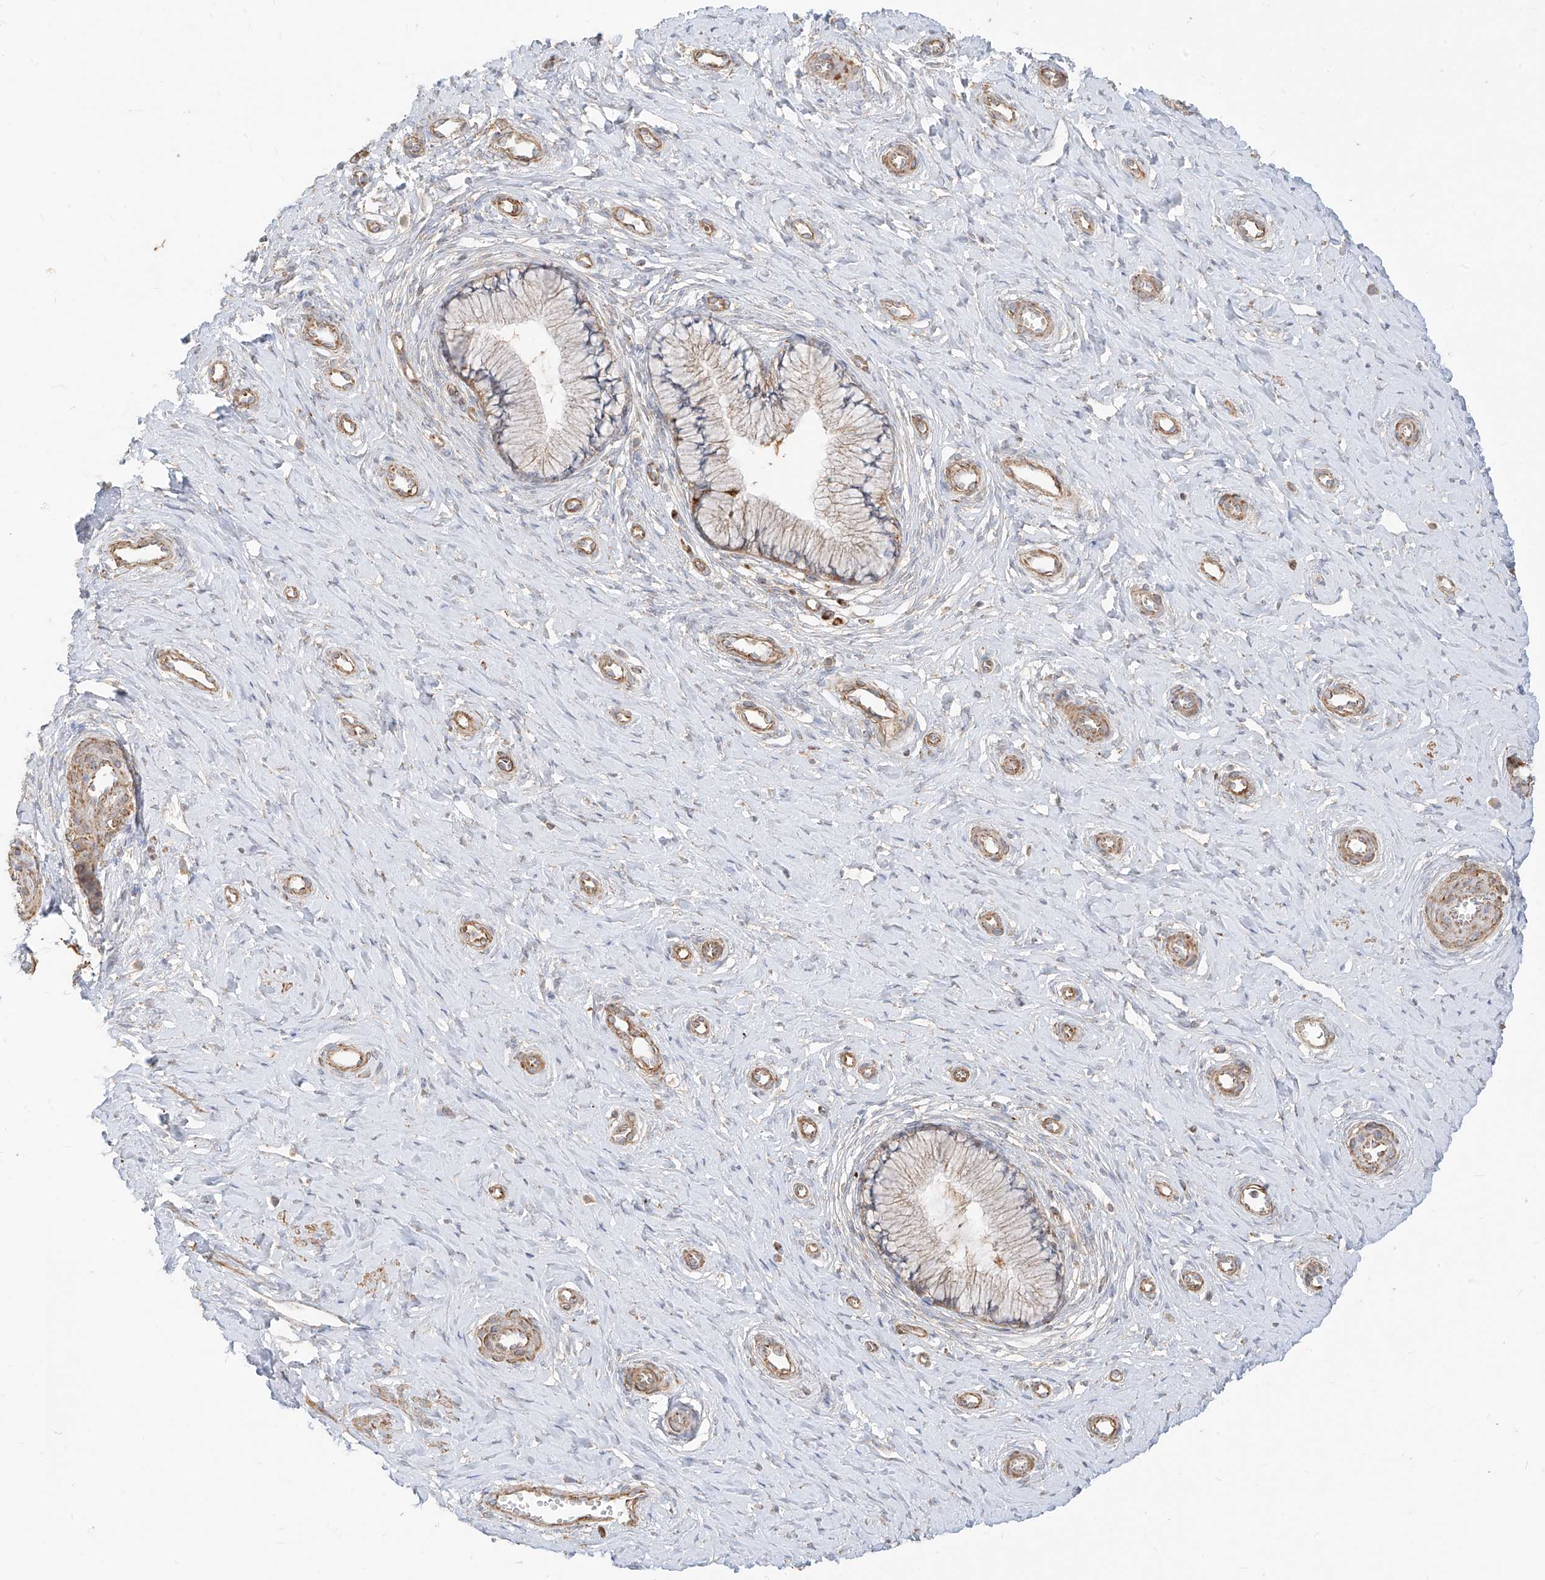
{"staining": {"intensity": "moderate", "quantity": "25%-75%", "location": "cytoplasmic/membranous"}, "tissue": "cervix", "cell_type": "Glandular cells", "image_type": "normal", "snomed": [{"axis": "morphology", "description": "Normal tissue, NOS"}, {"axis": "topography", "description": "Cervix"}], "caption": "Protein staining exhibits moderate cytoplasmic/membranous expression in about 25%-75% of glandular cells in normal cervix.", "gene": "PLCL1", "patient": {"sex": "female", "age": 36}}